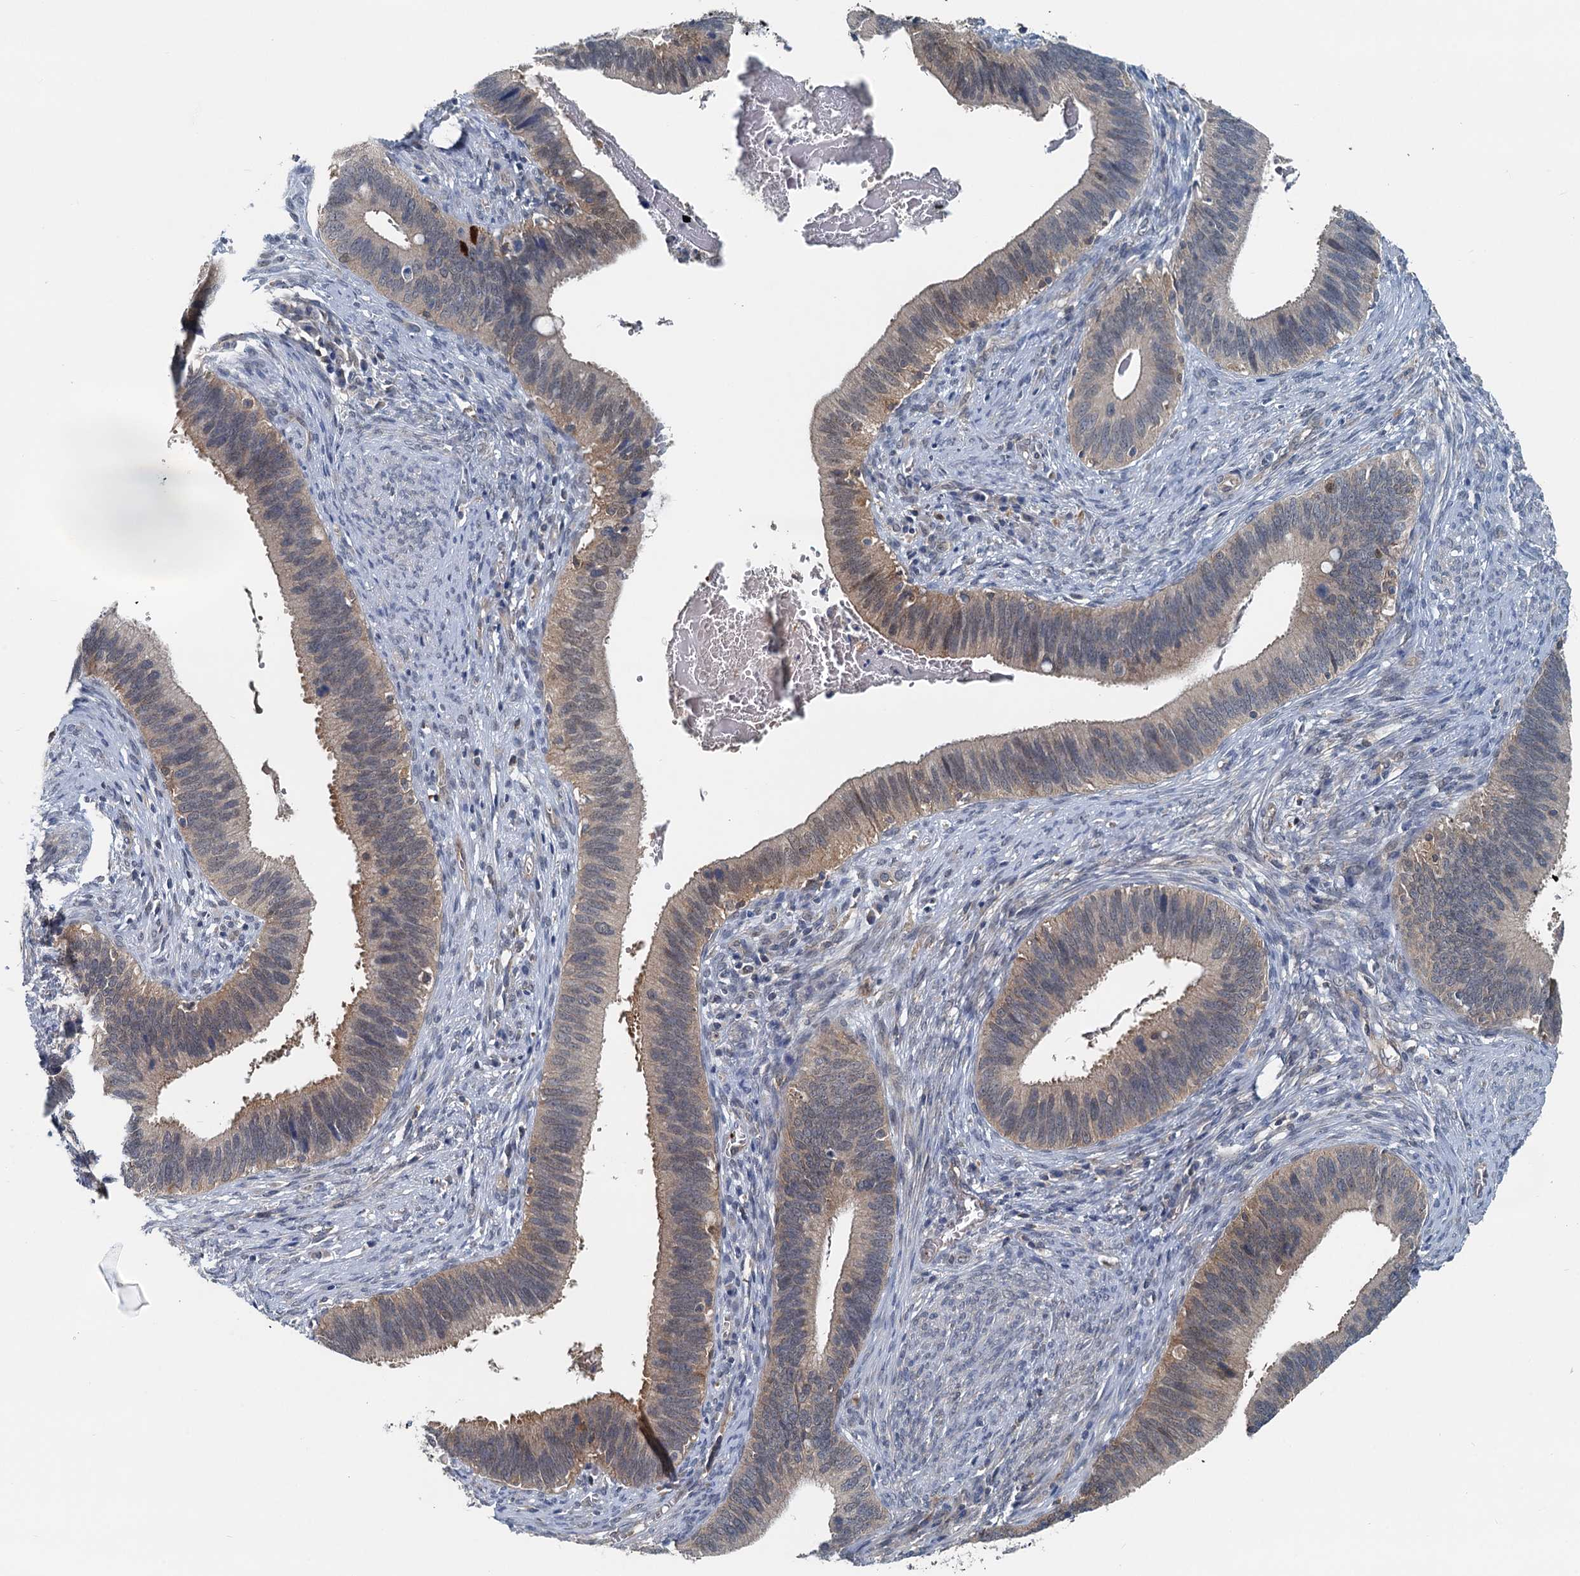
{"staining": {"intensity": "weak", "quantity": "25%-75%", "location": "cytoplasmic/membranous"}, "tissue": "cervical cancer", "cell_type": "Tumor cells", "image_type": "cancer", "snomed": [{"axis": "morphology", "description": "Adenocarcinoma, NOS"}, {"axis": "topography", "description": "Cervix"}], "caption": "Tumor cells reveal low levels of weak cytoplasmic/membranous staining in about 25%-75% of cells in human cervical cancer. The staining is performed using DAB brown chromogen to label protein expression. The nuclei are counter-stained blue using hematoxylin.", "gene": "GCLM", "patient": {"sex": "female", "age": 42}}